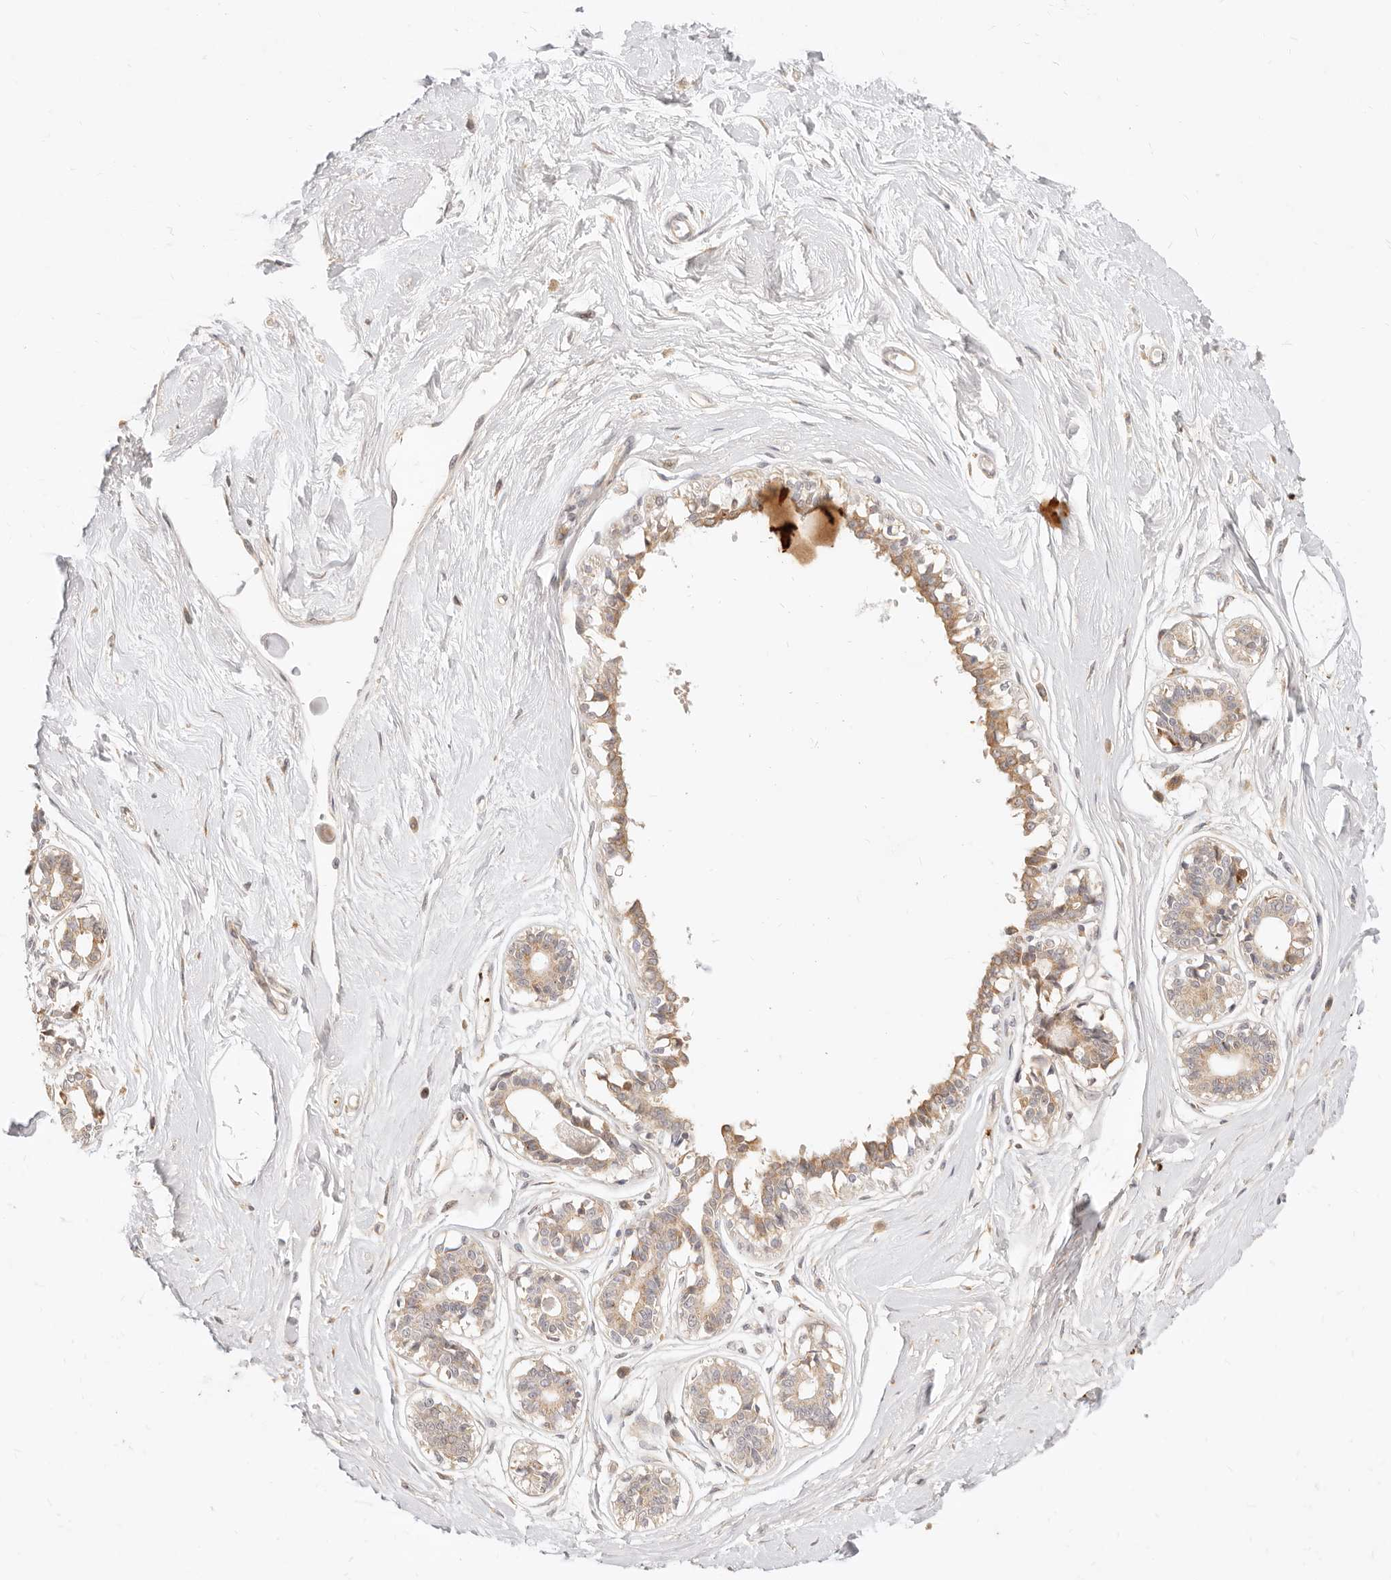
{"staining": {"intensity": "moderate", "quantity": ">75%", "location": "cytoplasmic/membranous"}, "tissue": "breast", "cell_type": "Adipocytes", "image_type": "normal", "snomed": [{"axis": "morphology", "description": "Normal tissue, NOS"}, {"axis": "topography", "description": "Breast"}], "caption": "An immunohistochemistry histopathology image of unremarkable tissue is shown. Protein staining in brown shows moderate cytoplasmic/membranous positivity in breast within adipocytes. The protein is stained brown, and the nuclei are stained in blue (DAB (3,3'-diaminobenzidine) IHC with brightfield microscopy, high magnification).", "gene": "UBXN10", "patient": {"sex": "female", "age": 45}}